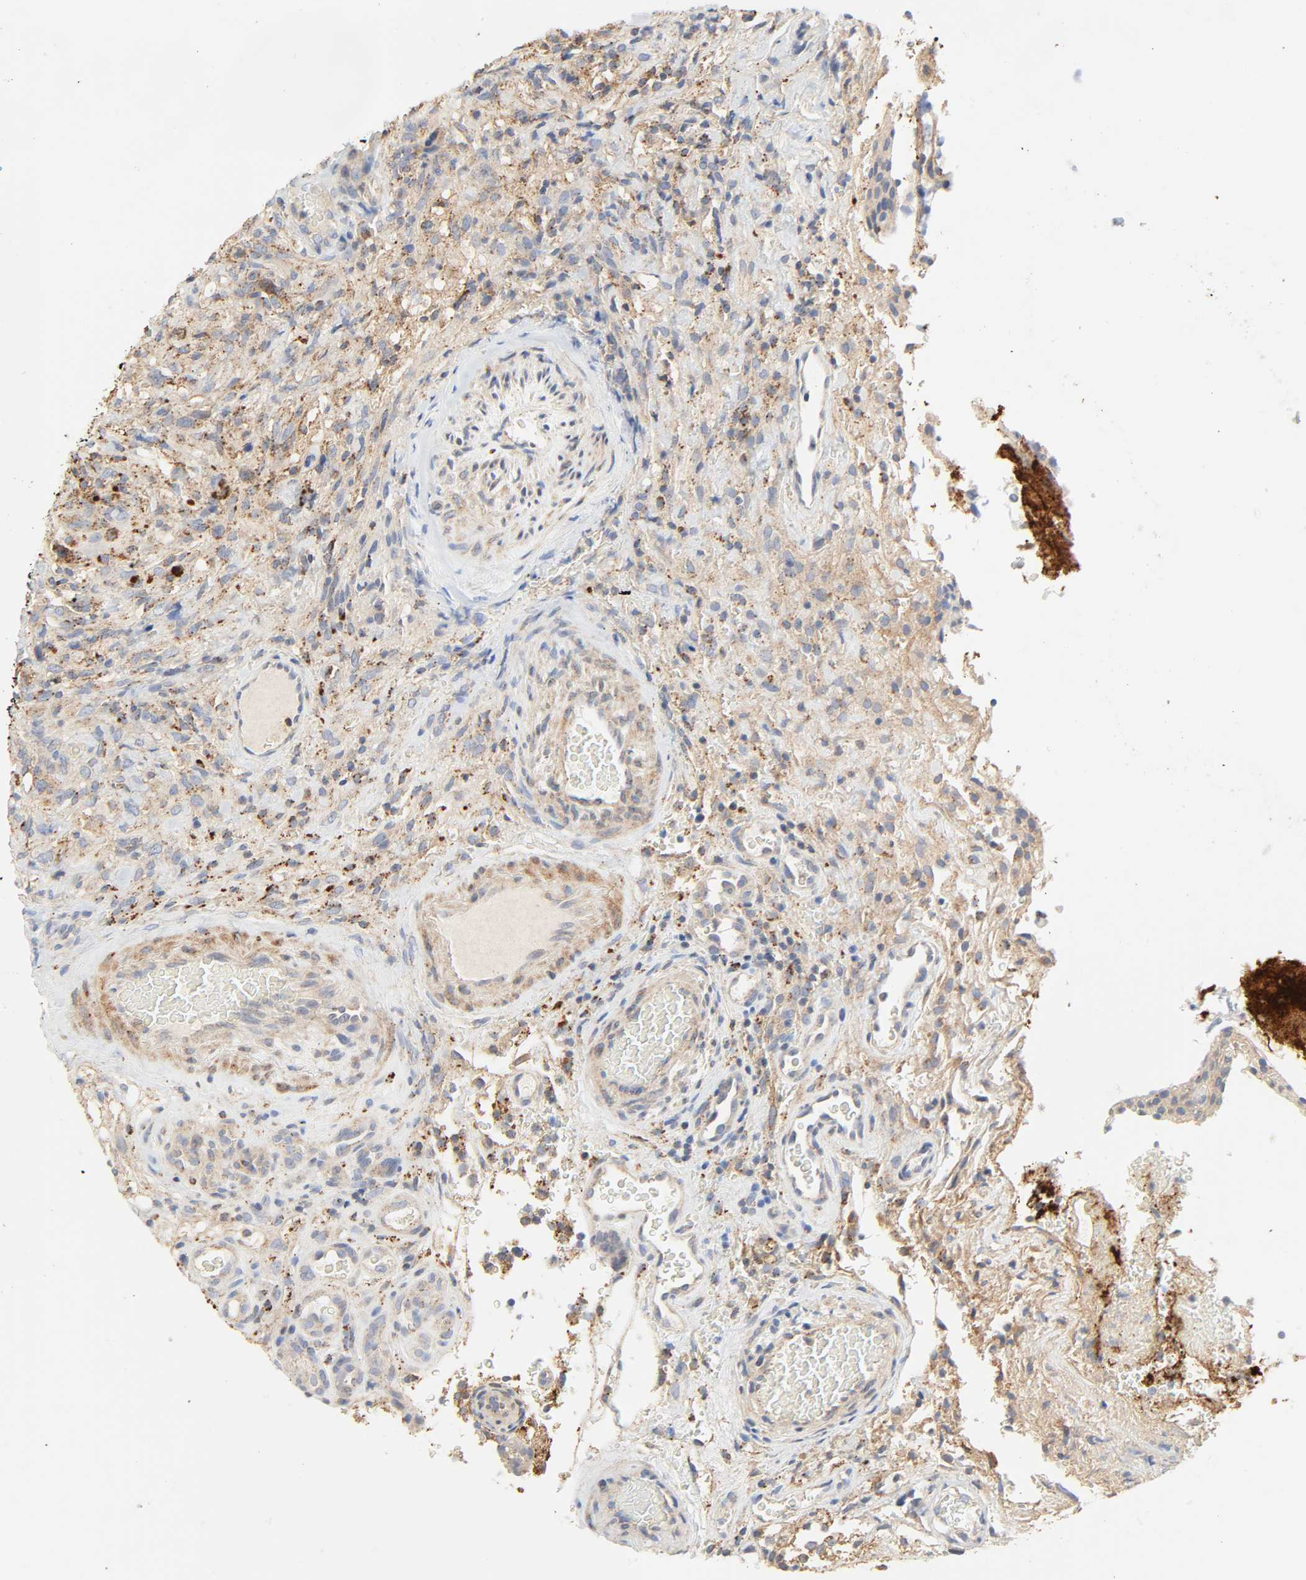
{"staining": {"intensity": "negative", "quantity": "none", "location": "none"}, "tissue": "glioma", "cell_type": "Tumor cells", "image_type": "cancer", "snomed": [{"axis": "morphology", "description": "Normal tissue, NOS"}, {"axis": "morphology", "description": "Glioma, malignant, High grade"}, {"axis": "topography", "description": "Cerebral cortex"}], "caption": "Immunohistochemistry (IHC) of malignant high-grade glioma demonstrates no staining in tumor cells.", "gene": "CAMK2A", "patient": {"sex": "male", "age": 75}}